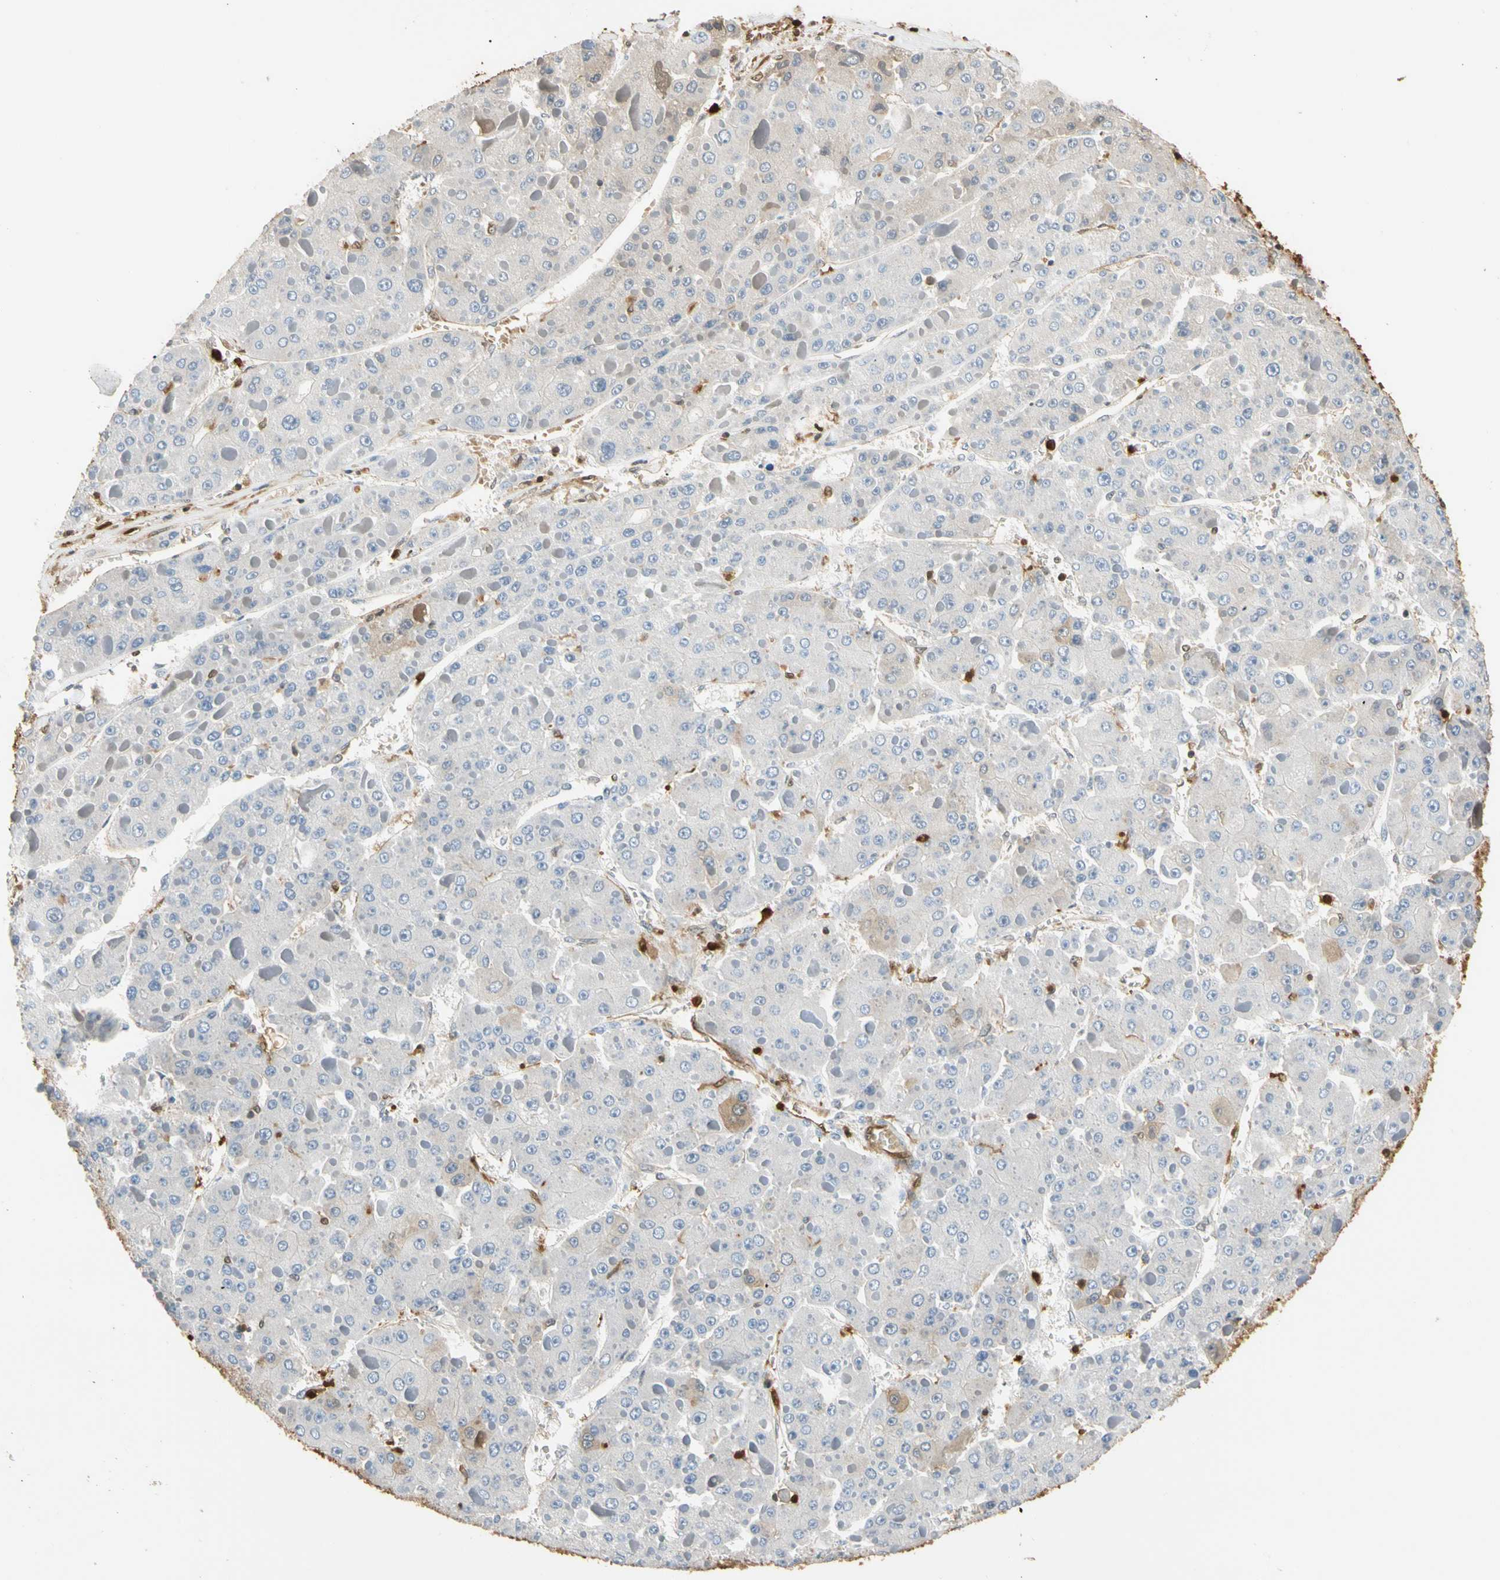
{"staining": {"intensity": "negative", "quantity": "none", "location": "none"}, "tissue": "liver cancer", "cell_type": "Tumor cells", "image_type": "cancer", "snomed": [{"axis": "morphology", "description": "Carcinoma, Hepatocellular, NOS"}, {"axis": "topography", "description": "Liver"}], "caption": "Immunohistochemical staining of human liver hepatocellular carcinoma displays no significant expression in tumor cells. Brightfield microscopy of IHC stained with DAB (brown) and hematoxylin (blue), captured at high magnification.", "gene": "S100A6", "patient": {"sex": "female", "age": 73}}